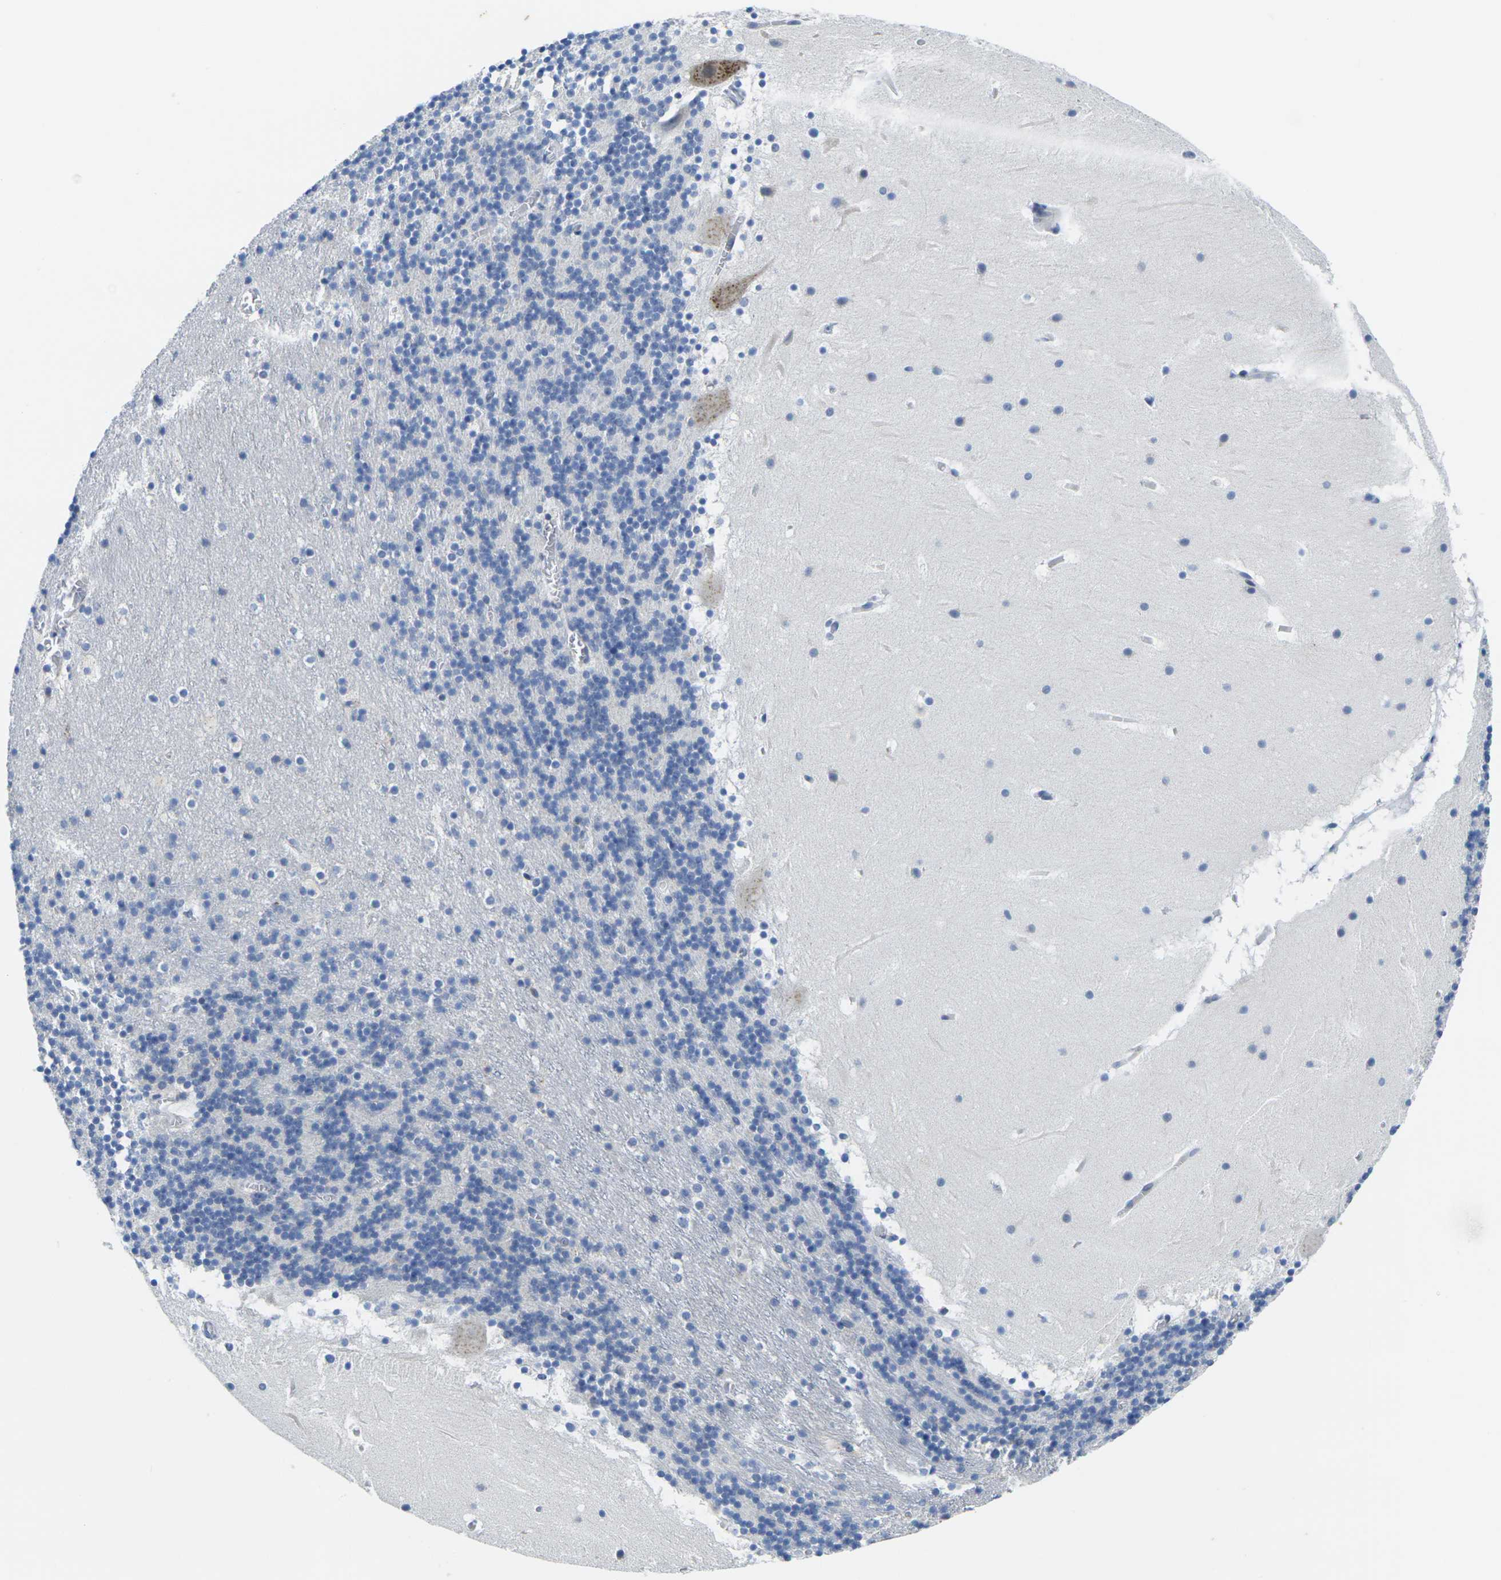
{"staining": {"intensity": "negative", "quantity": "none", "location": "none"}, "tissue": "cerebellum", "cell_type": "Cells in granular layer", "image_type": "normal", "snomed": [{"axis": "morphology", "description": "Normal tissue, NOS"}, {"axis": "topography", "description": "Cerebellum"}], "caption": "This is a image of immunohistochemistry staining of normal cerebellum, which shows no positivity in cells in granular layer.", "gene": "CRK", "patient": {"sex": "male", "age": 45}}